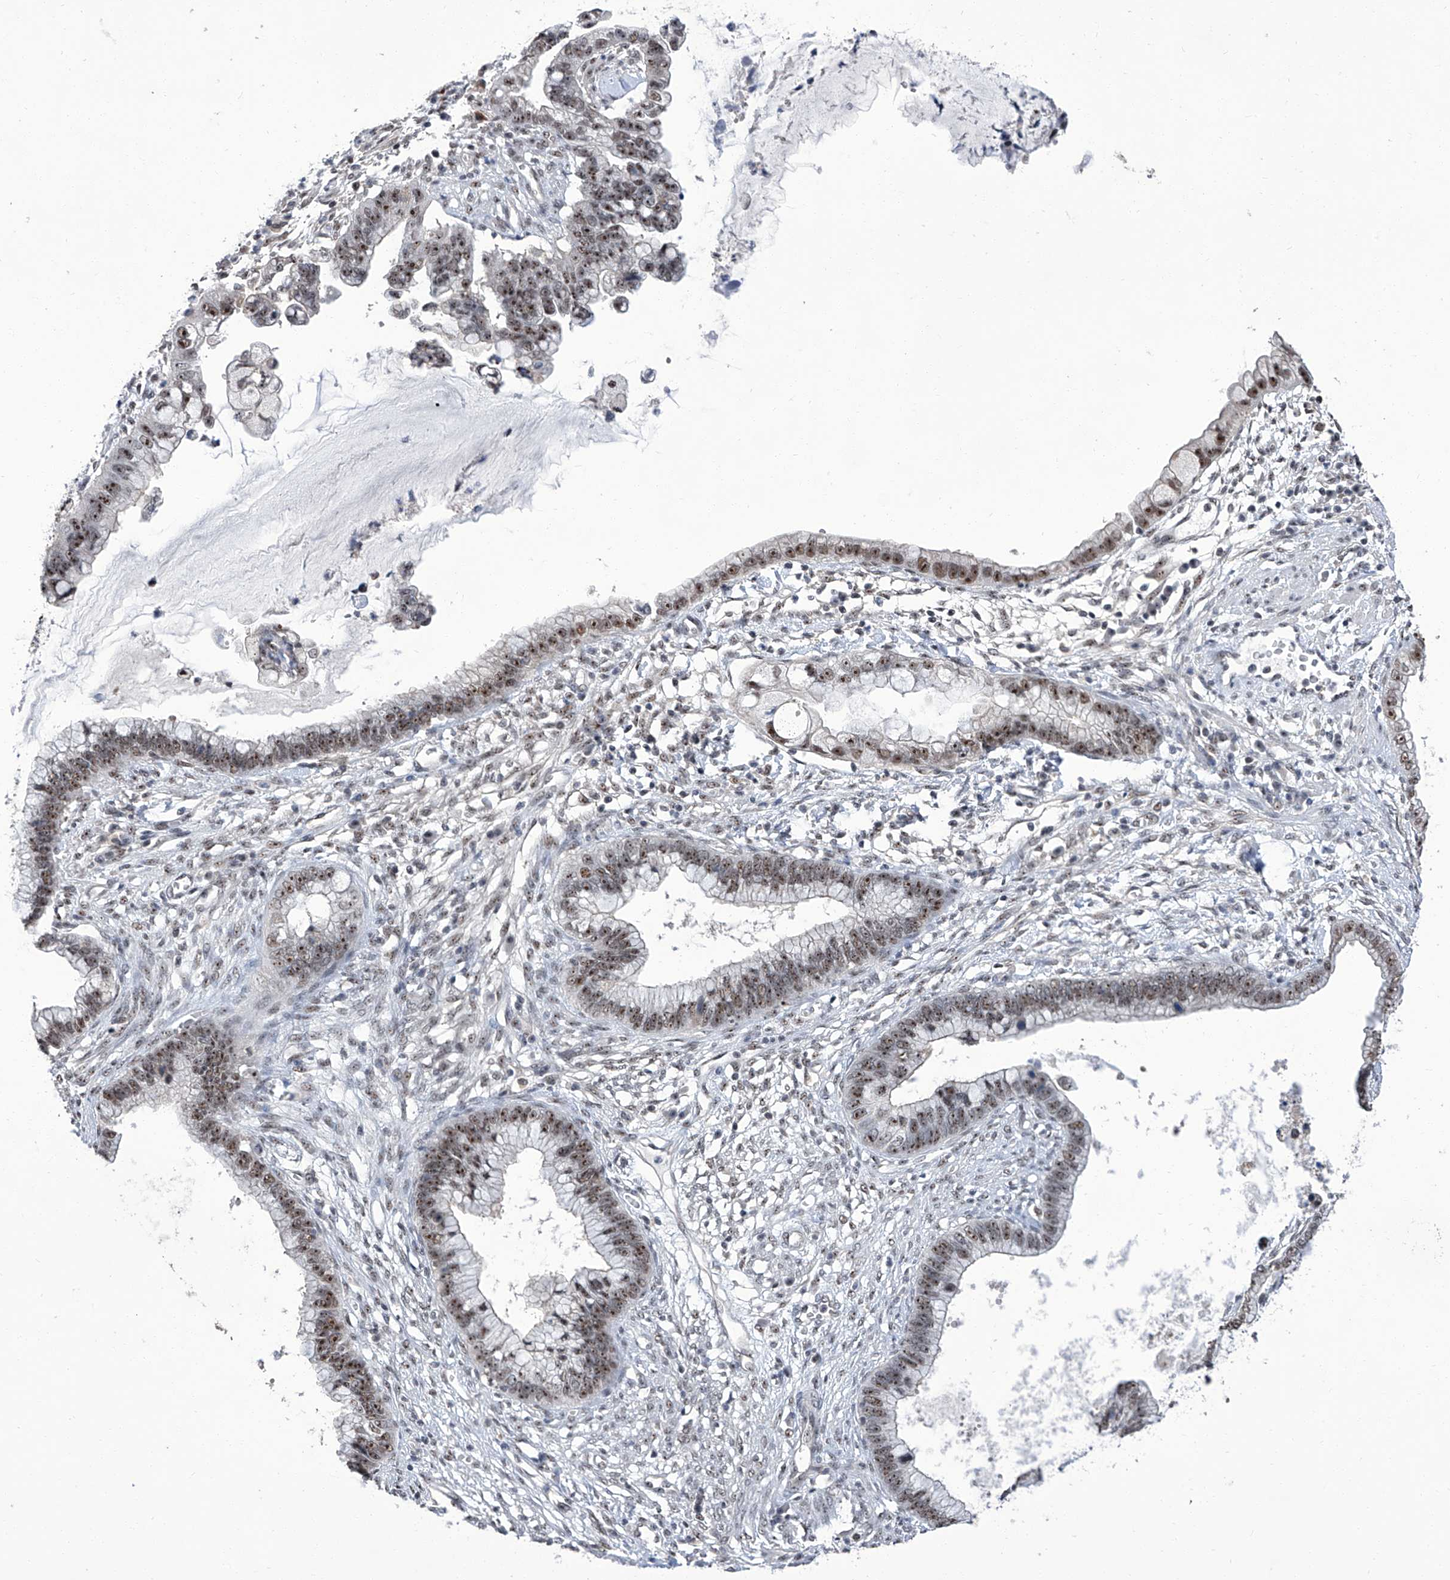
{"staining": {"intensity": "moderate", "quantity": ">75%", "location": "nuclear"}, "tissue": "cervical cancer", "cell_type": "Tumor cells", "image_type": "cancer", "snomed": [{"axis": "morphology", "description": "Adenocarcinoma, NOS"}, {"axis": "topography", "description": "Cervix"}], "caption": "Cervical adenocarcinoma stained for a protein (brown) reveals moderate nuclear positive expression in approximately >75% of tumor cells.", "gene": "CMTR1", "patient": {"sex": "female", "age": 44}}